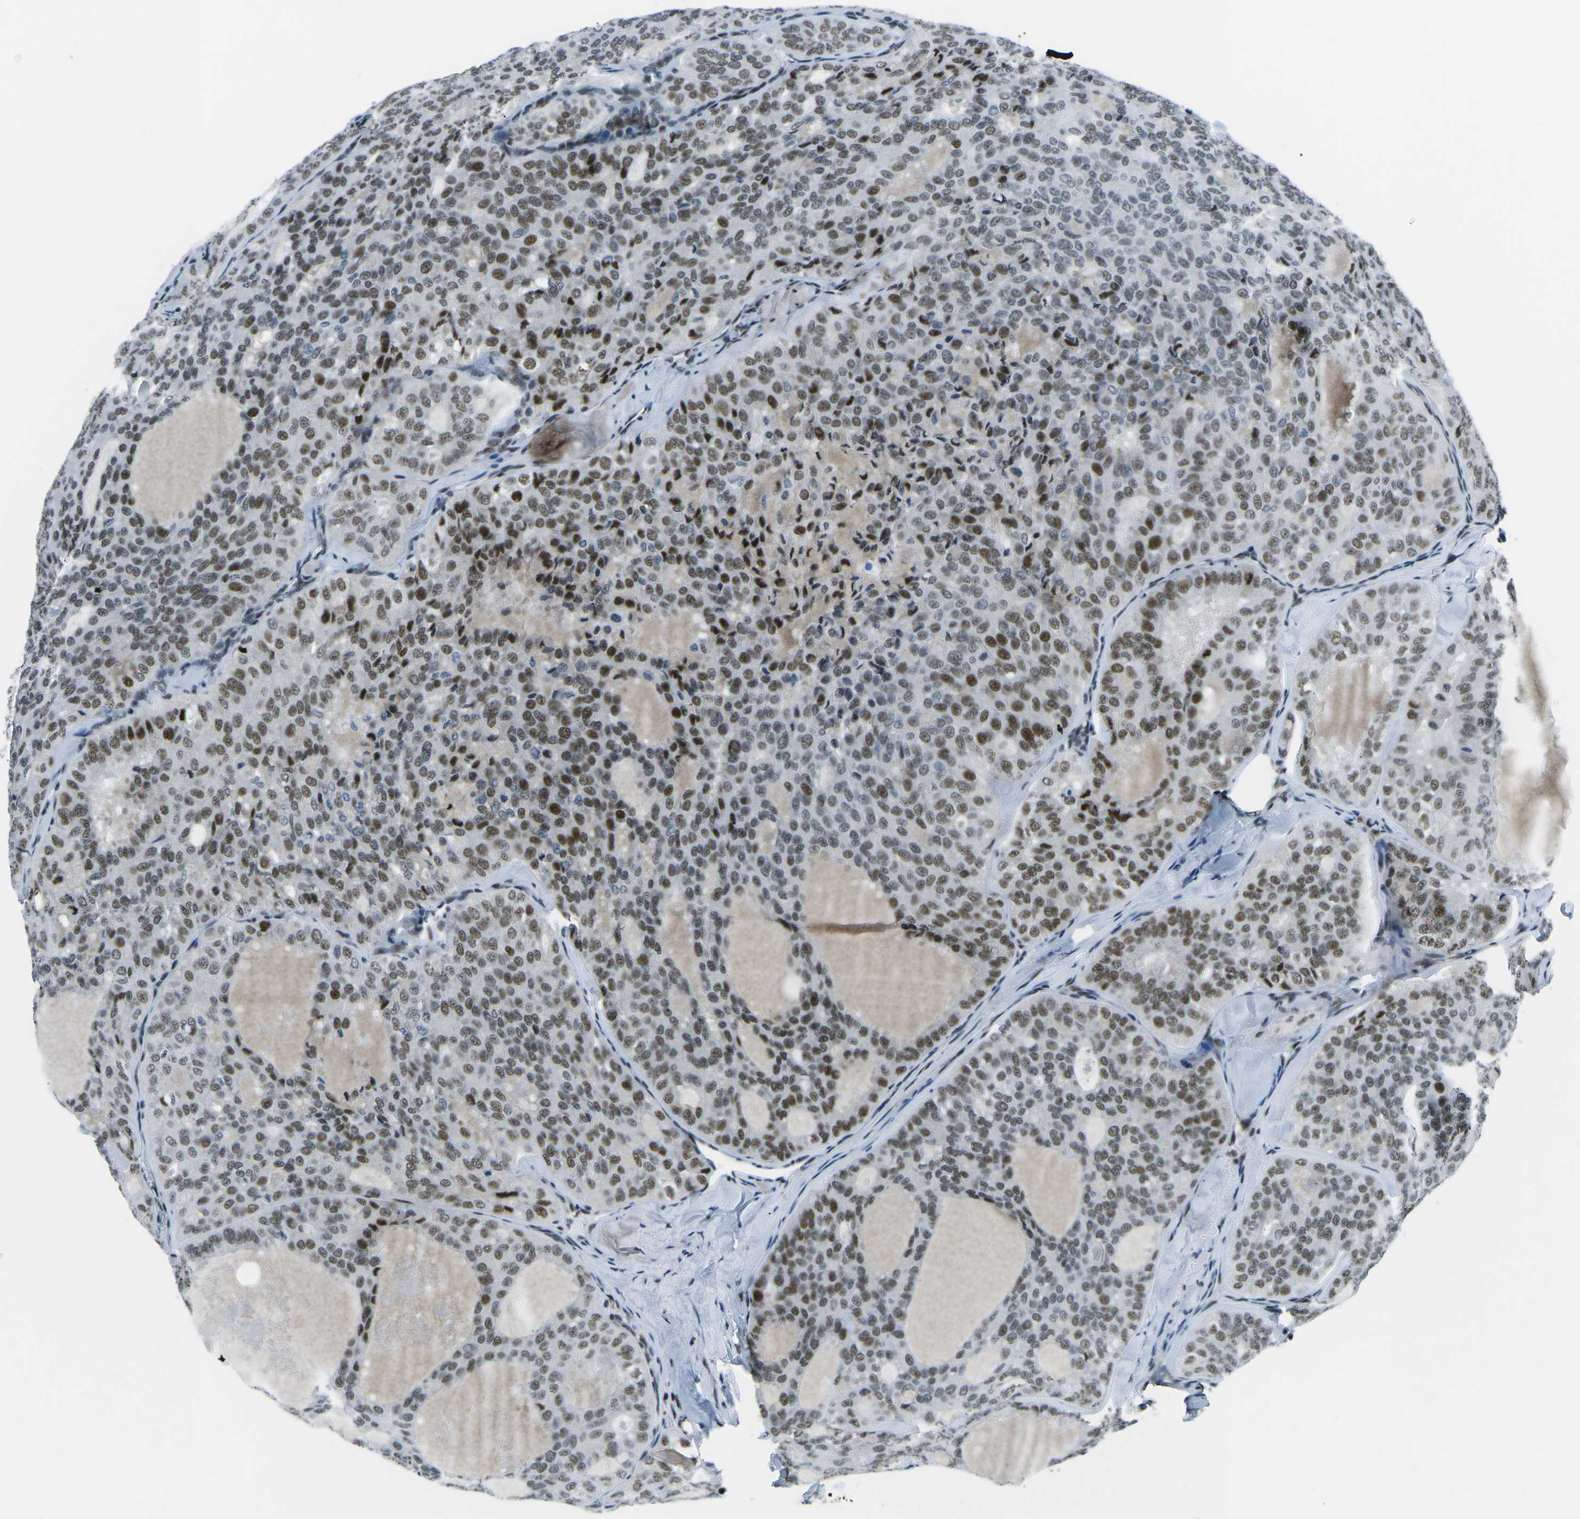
{"staining": {"intensity": "strong", "quantity": ">75%", "location": "nuclear"}, "tissue": "thyroid cancer", "cell_type": "Tumor cells", "image_type": "cancer", "snomed": [{"axis": "morphology", "description": "Follicular adenoma carcinoma, NOS"}, {"axis": "topography", "description": "Thyroid gland"}], "caption": "Follicular adenoma carcinoma (thyroid) stained with DAB (3,3'-diaminobenzidine) immunohistochemistry reveals high levels of strong nuclear staining in about >75% of tumor cells.", "gene": "RBL2", "patient": {"sex": "male", "age": 75}}